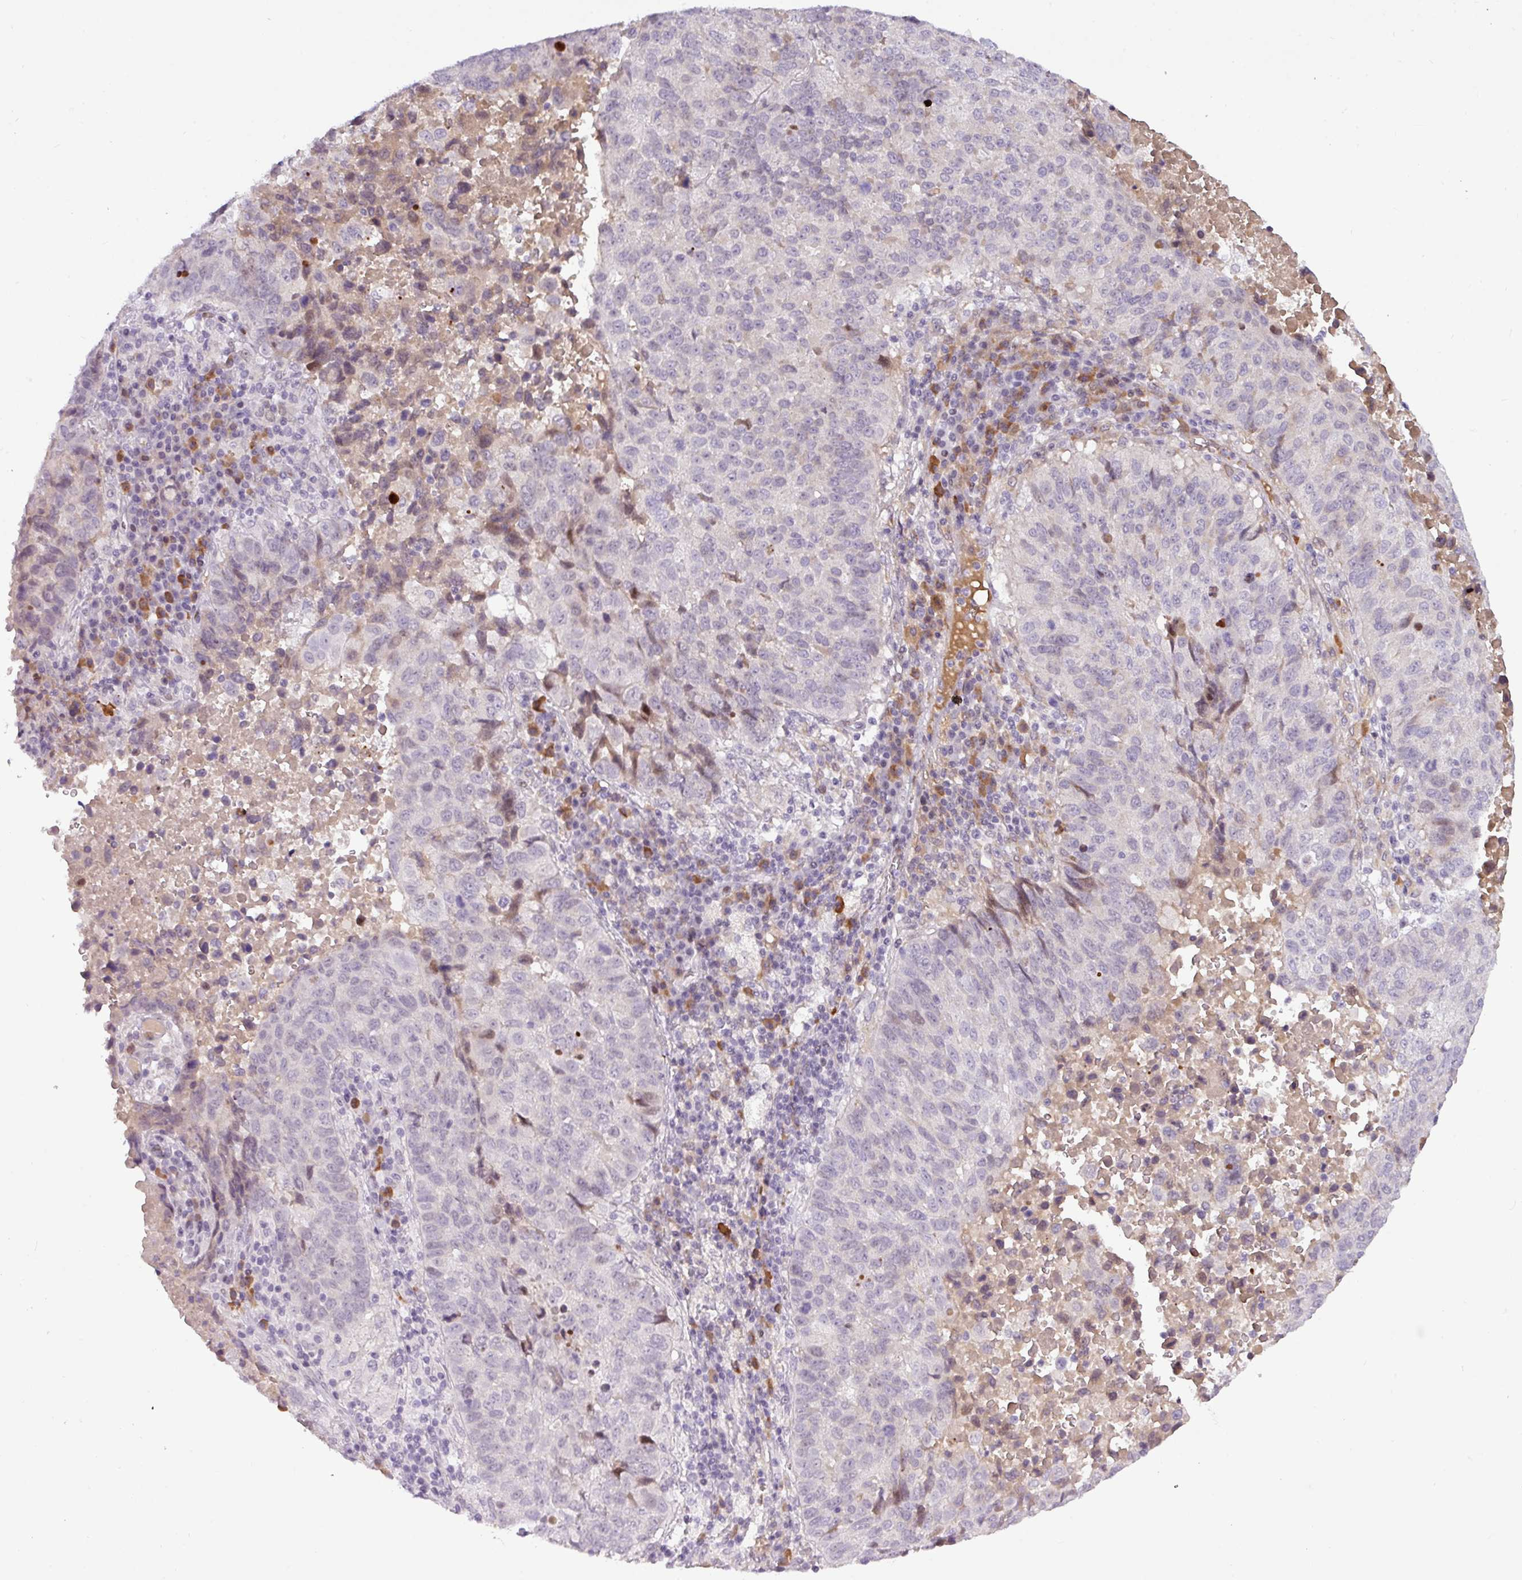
{"staining": {"intensity": "negative", "quantity": "none", "location": "none"}, "tissue": "lung cancer", "cell_type": "Tumor cells", "image_type": "cancer", "snomed": [{"axis": "morphology", "description": "Squamous cell carcinoma, NOS"}, {"axis": "topography", "description": "Lung"}], "caption": "Immunohistochemical staining of lung squamous cell carcinoma shows no significant staining in tumor cells.", "gene": "SLC66A2", "patient": {"sex": "male", "age": 73}}